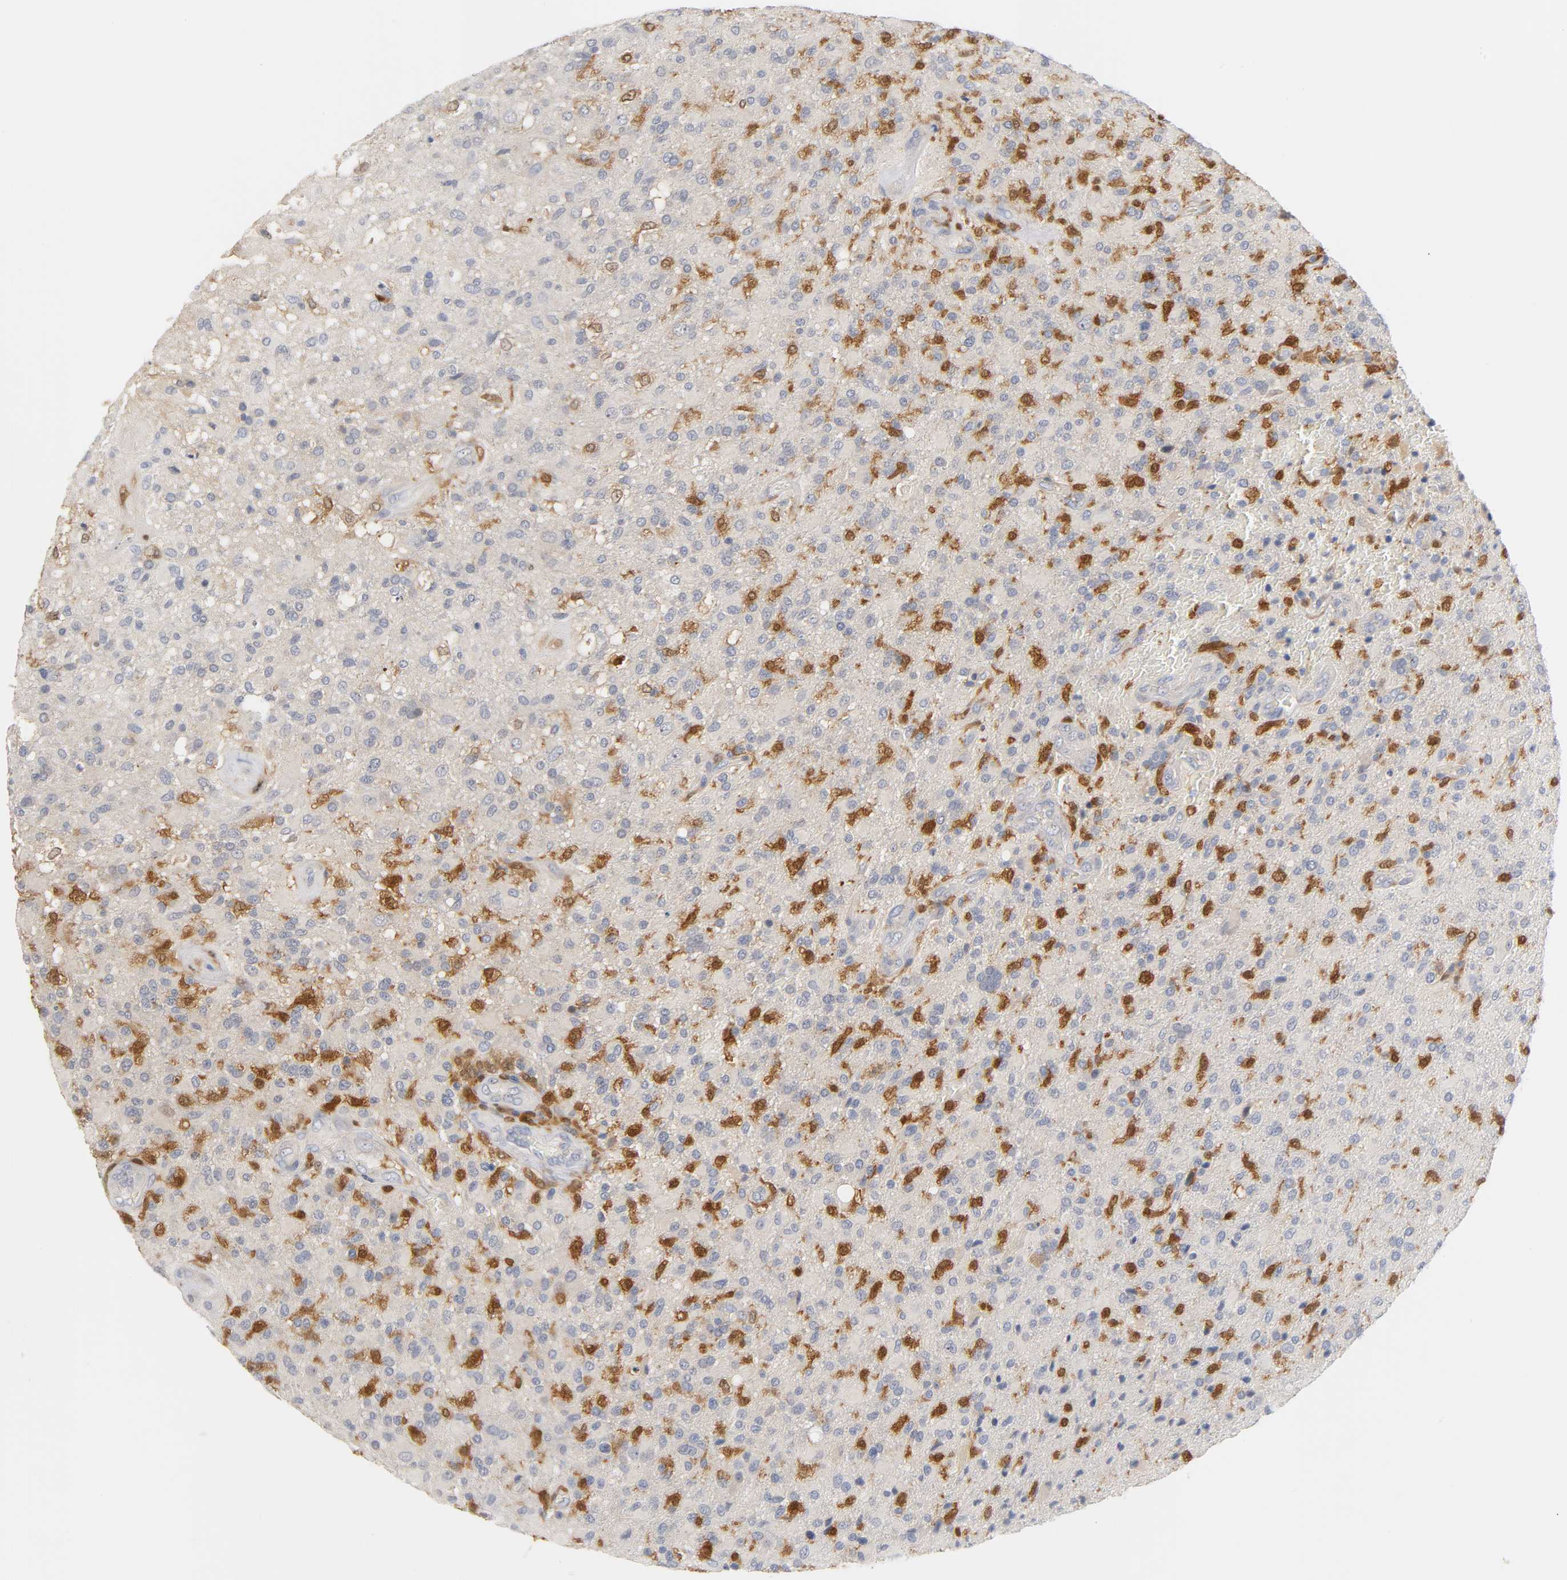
{"staining": {"intensity": "moderate", "quantity": "25%-75%", "location": "cytoplasmic/membranous,nuclear"}, "tissue": "glioma", "cell_type": "Tumor cells", "image_type": "cancer", "snomed": [{"axis": "morphology", "description": "Glioma, malignant, High grade"}, {"axis": "topography", "description": "Brain"}], "caption": "Malignant high-grade glioma tissue displays moderate cytoplasmic/membranous and nuclear expression in about 25%-75% of tumor cells", "gene": "IL18", "patient": {"sex": "male", "age": 71}}